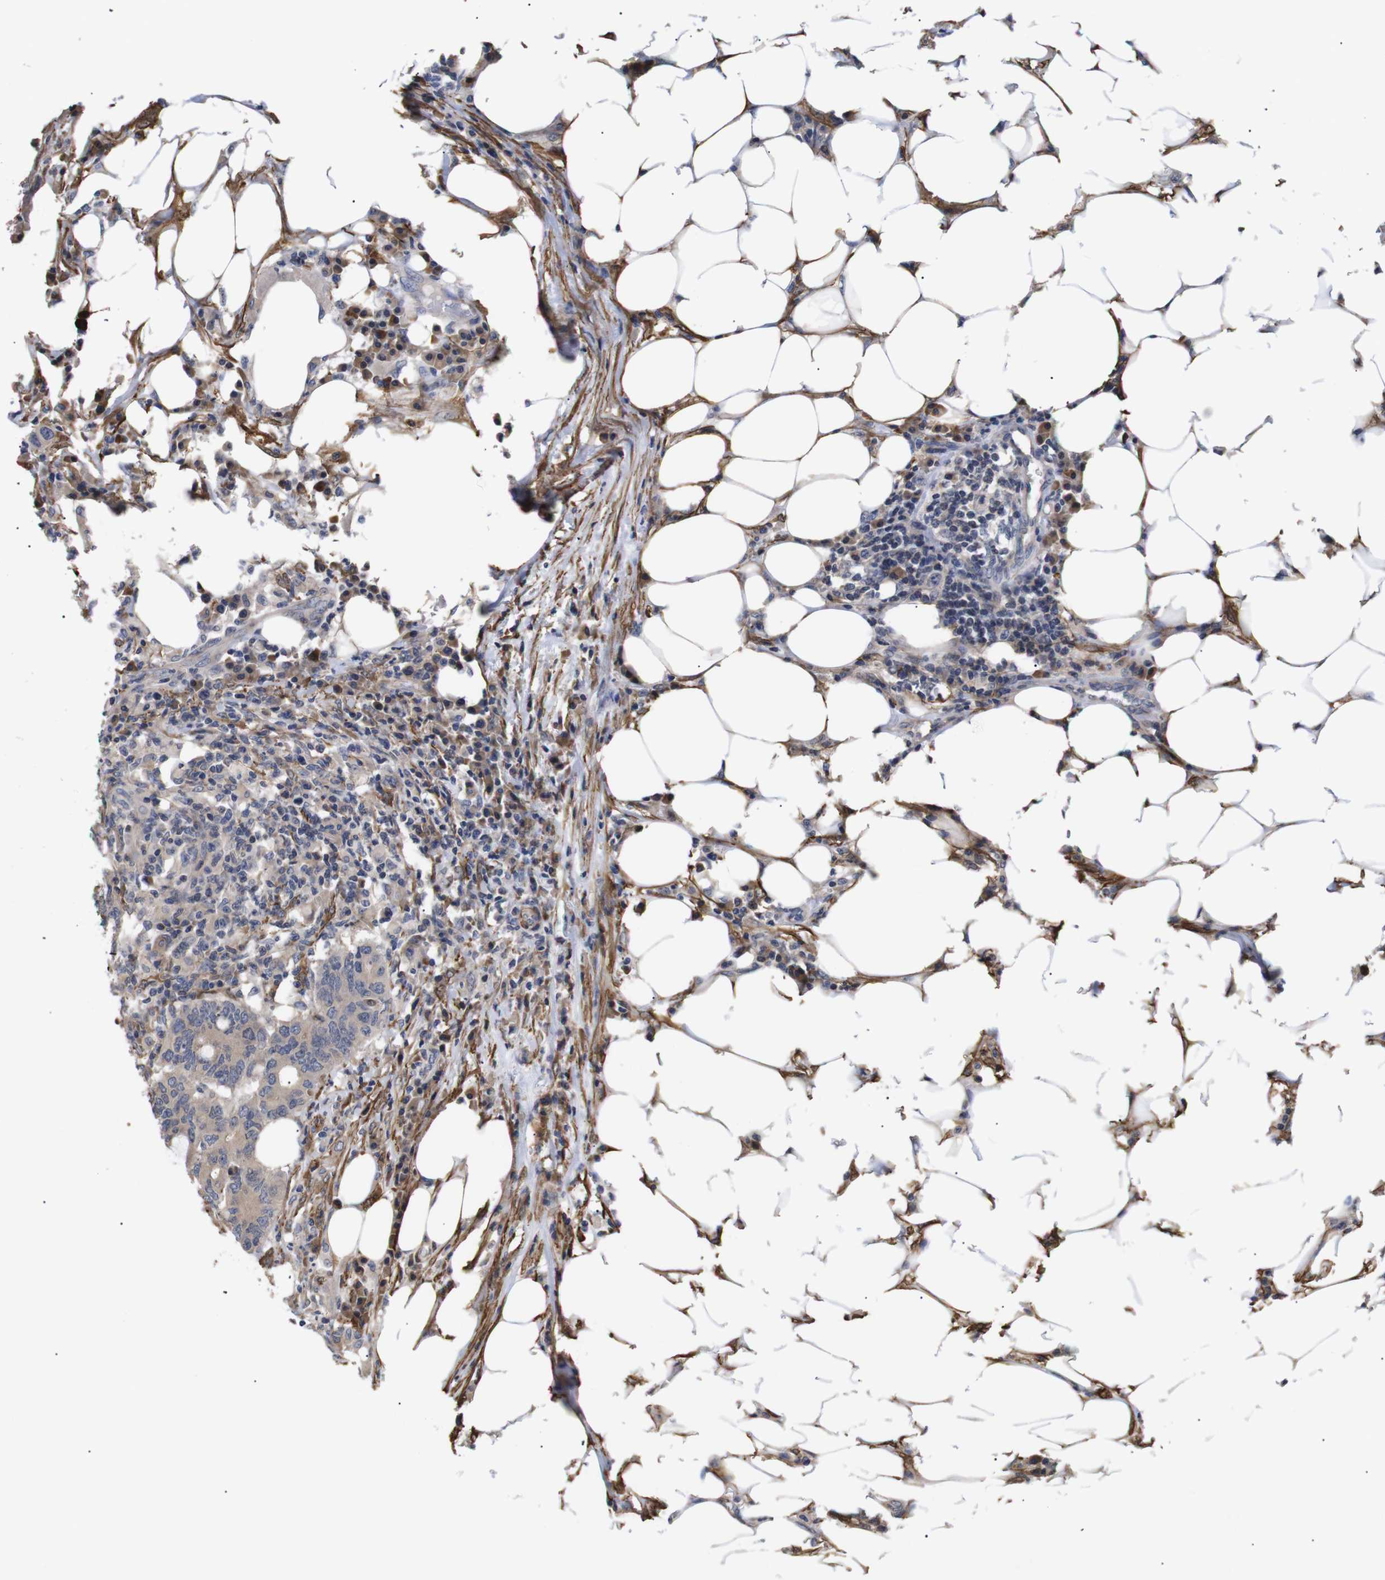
{"staining": {"intensity": "negative", "quantity": "none", "location": "none"}, "tissue": "colorectal cancer", "cell_type": "Tumor cells", "image_type": "cancer", "snomed": [{"axis": "morphology", "description": "Adenocarcinoma, NOS"}, {"axis": "topography", "description": "Colon"}], "caption": "Colorectal adenocarcinoma was stained to show a protein in brown. There is no significant positivity in tumor cells. (Brightfield microscopy of DAB (3,3'-diaminobenzidine) immunohistochemistry at high magnification).", "gene": "PDLIM5", "patient": {"sex": "male", "age": 71}}